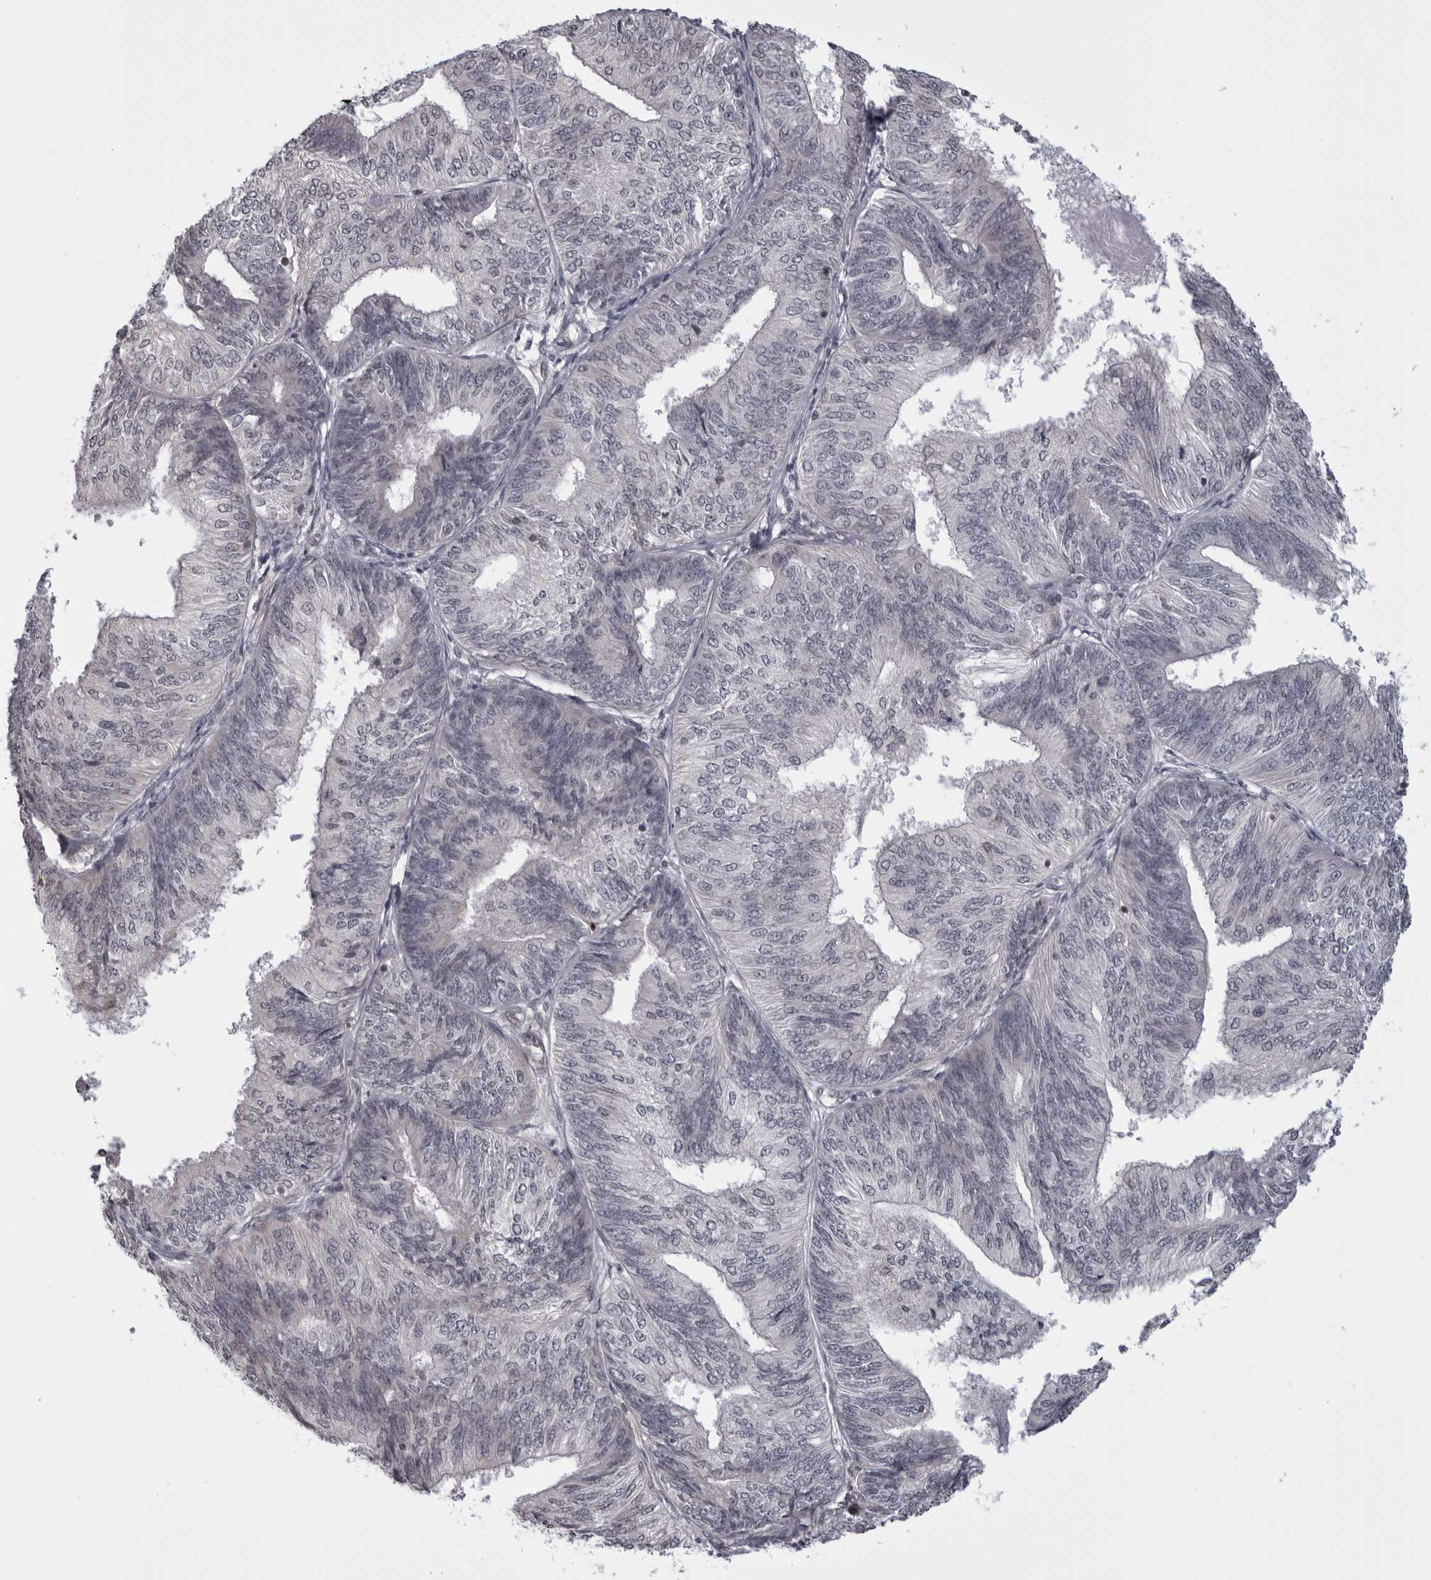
{"staining": {"intensity": "negative", "quantity": "none", "location": "none"}, "tissue": "endometrial cancer", "cell_type": "Tumor cells", "image_type": "cancer", "snomed": [{"axis": "morphology", "description": "Adenocarcinoma, NOS"}, {"axis": "topography", "description": "Endometrium"}], "caption": "High power microscopy micrograph of an immunohistochemistry (IHC) image of endometrial cancer, revealing no significant expression in tumor cells.", "gene": "MAPK12", "patient": {"sex": "female", "age": 58}}